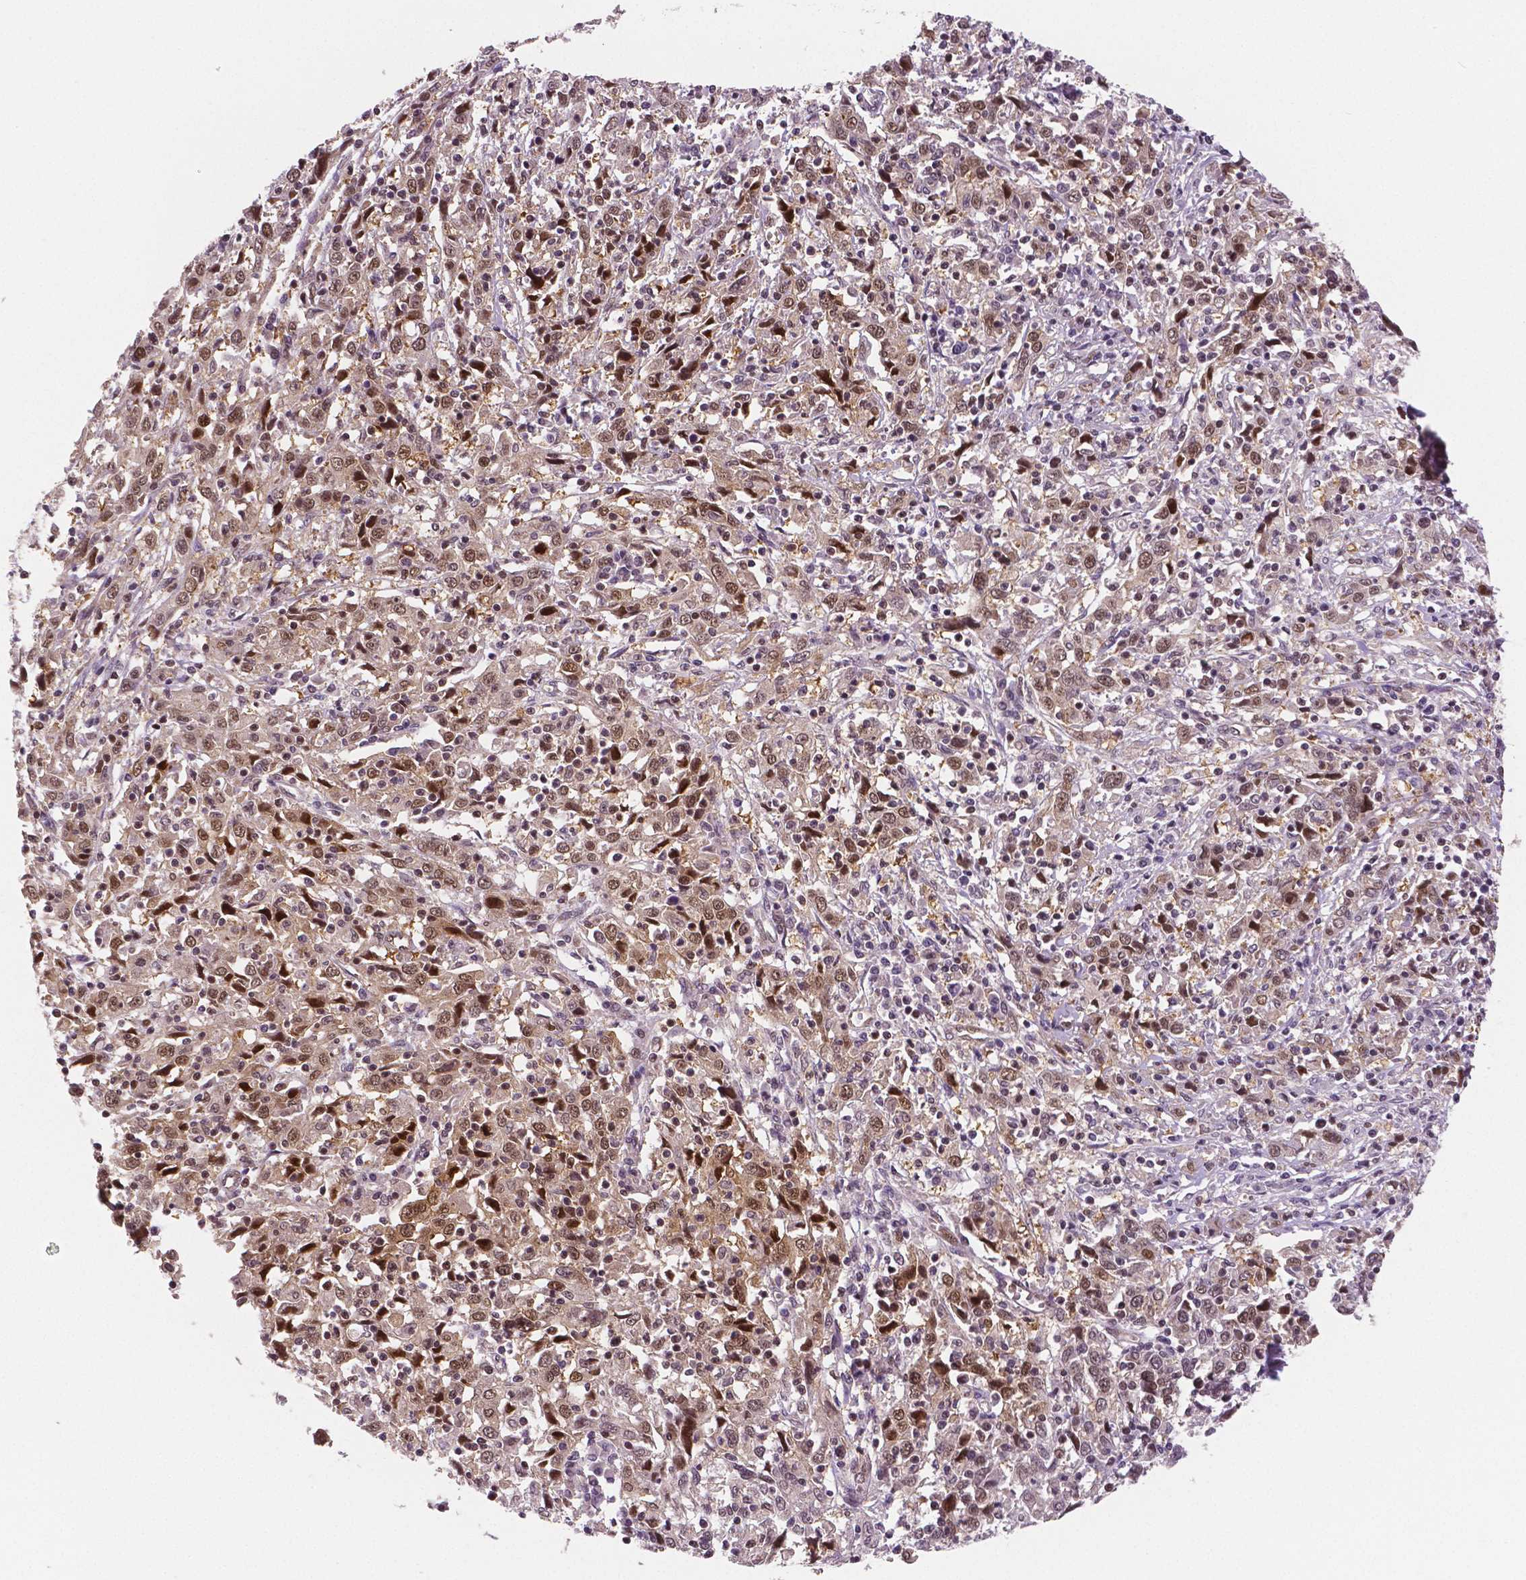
{"staining": {"intensity": "moderate", "quantity": ">75%", "location": "cytoplasmic/membranous,nuclear"}, "tissue": "cervical cancer", "cell_type": "Tumor cells", "image_type": "cancer", "snomed": [{"axis": "morphology", "description": "Squamous cell carcinoma, NOS"}, {"axis": "topography", "description": "Cervix"}], "caption": "A brown stain labels moderate cytoplasmic/membranous and nuclear positivity of a protein in squamous cell carcinoma (cervical) tumor cells.", "gene": "STAT3", "patient": {"sex": "female", "age": 46}}